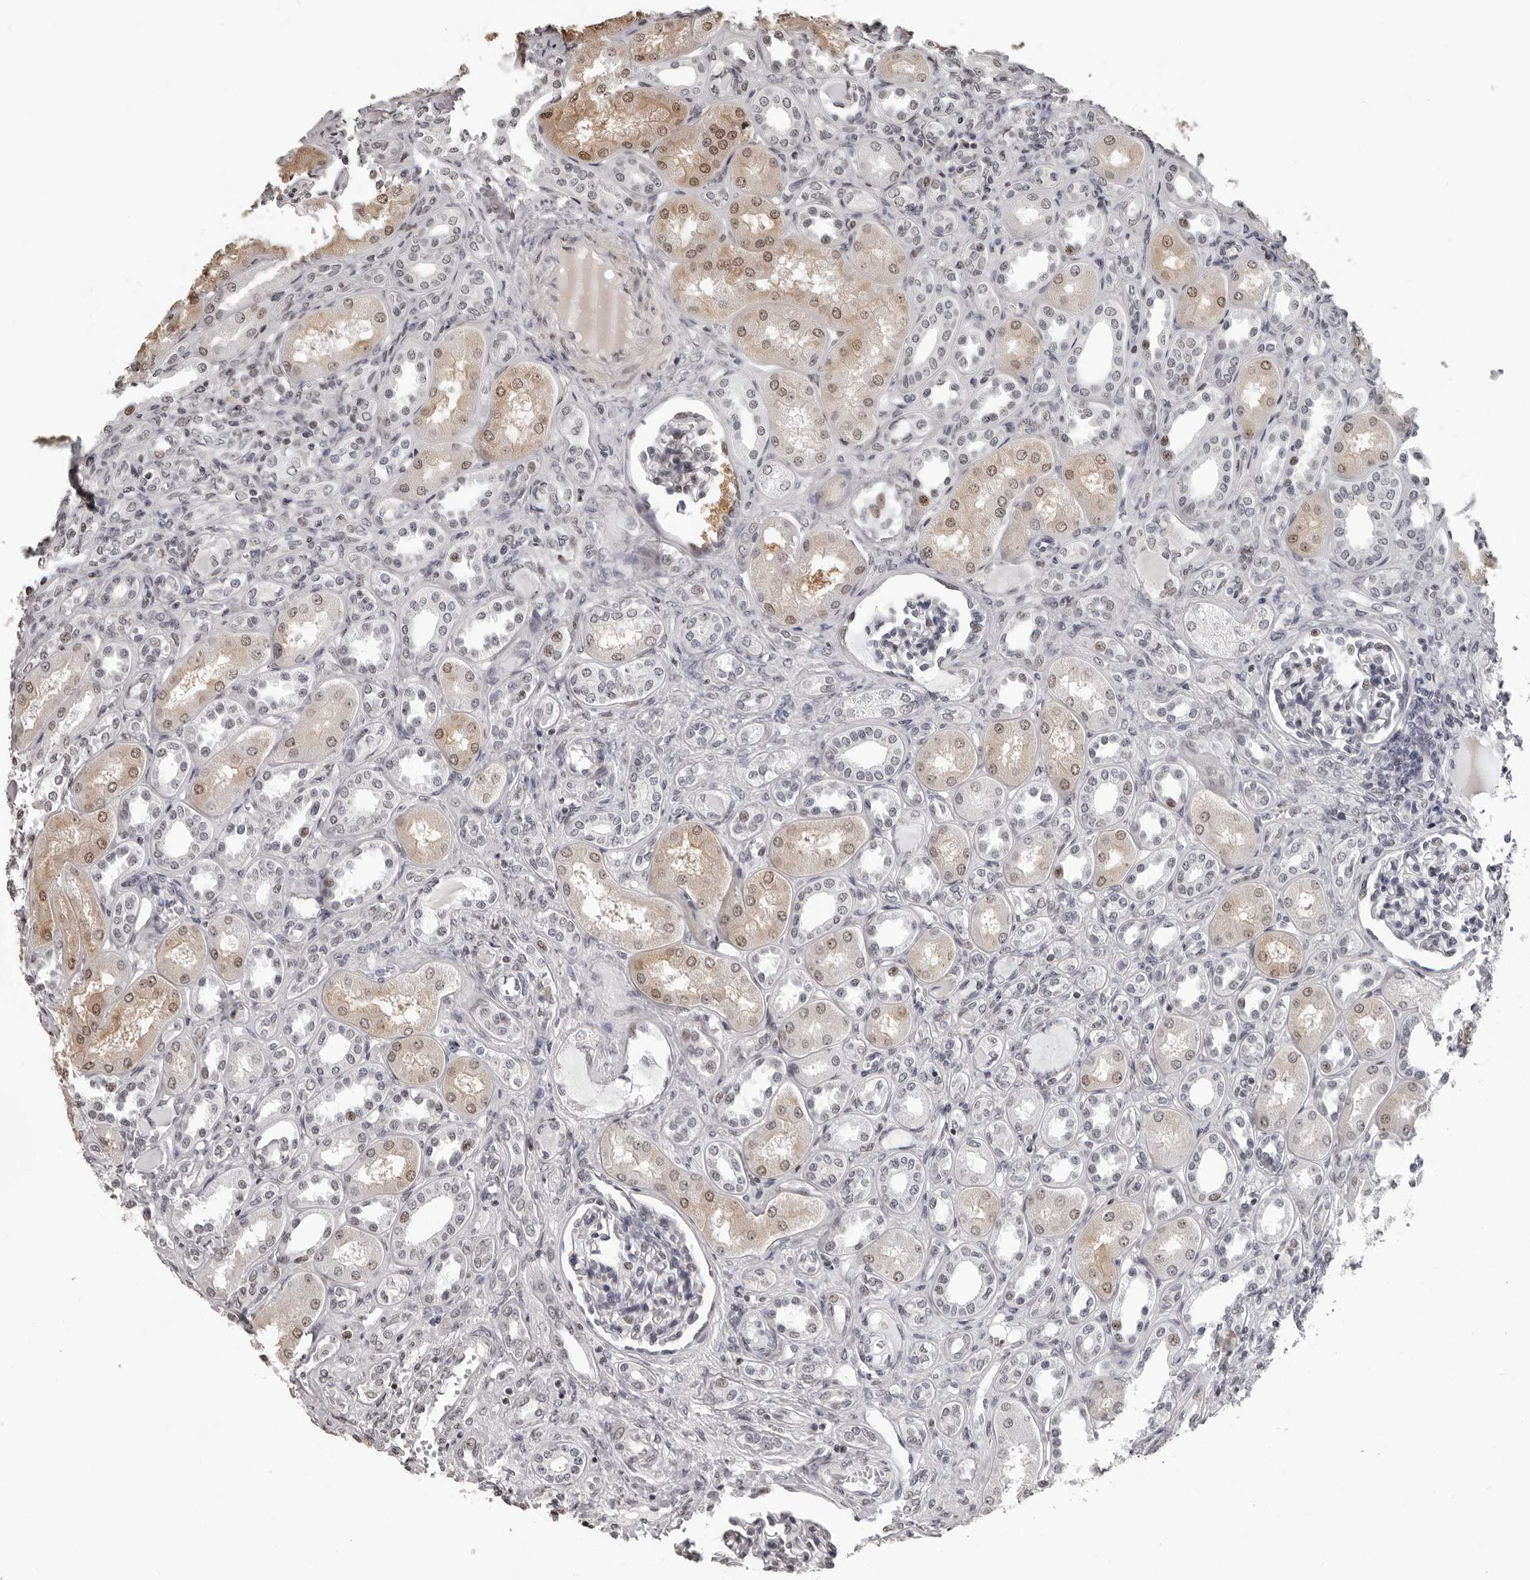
{"staining": {"intensity": "weak", "quantity": "<25%", "location": "nuclear"}, "tissue": "kidney", "cell_type": "Cells in glomeruli", "image_type": "normal", "snomed": [{"axis": "morphology", "description": "Normal tissue, NOS"}, {"axis": "topography", "description": "Kidney"}], "caption": "DAB immunohistochemical staining of unremarkable kidney shows no significant expression in cells in glomeruli. Brightfield microscopy of IHC stained with DAB (3,3'-diaminobenzidine) (brown) and hematoxylin (blue), captured at high magnification.", "gene": "ORC1", "patient": {"sex": "male", "age": 7}}